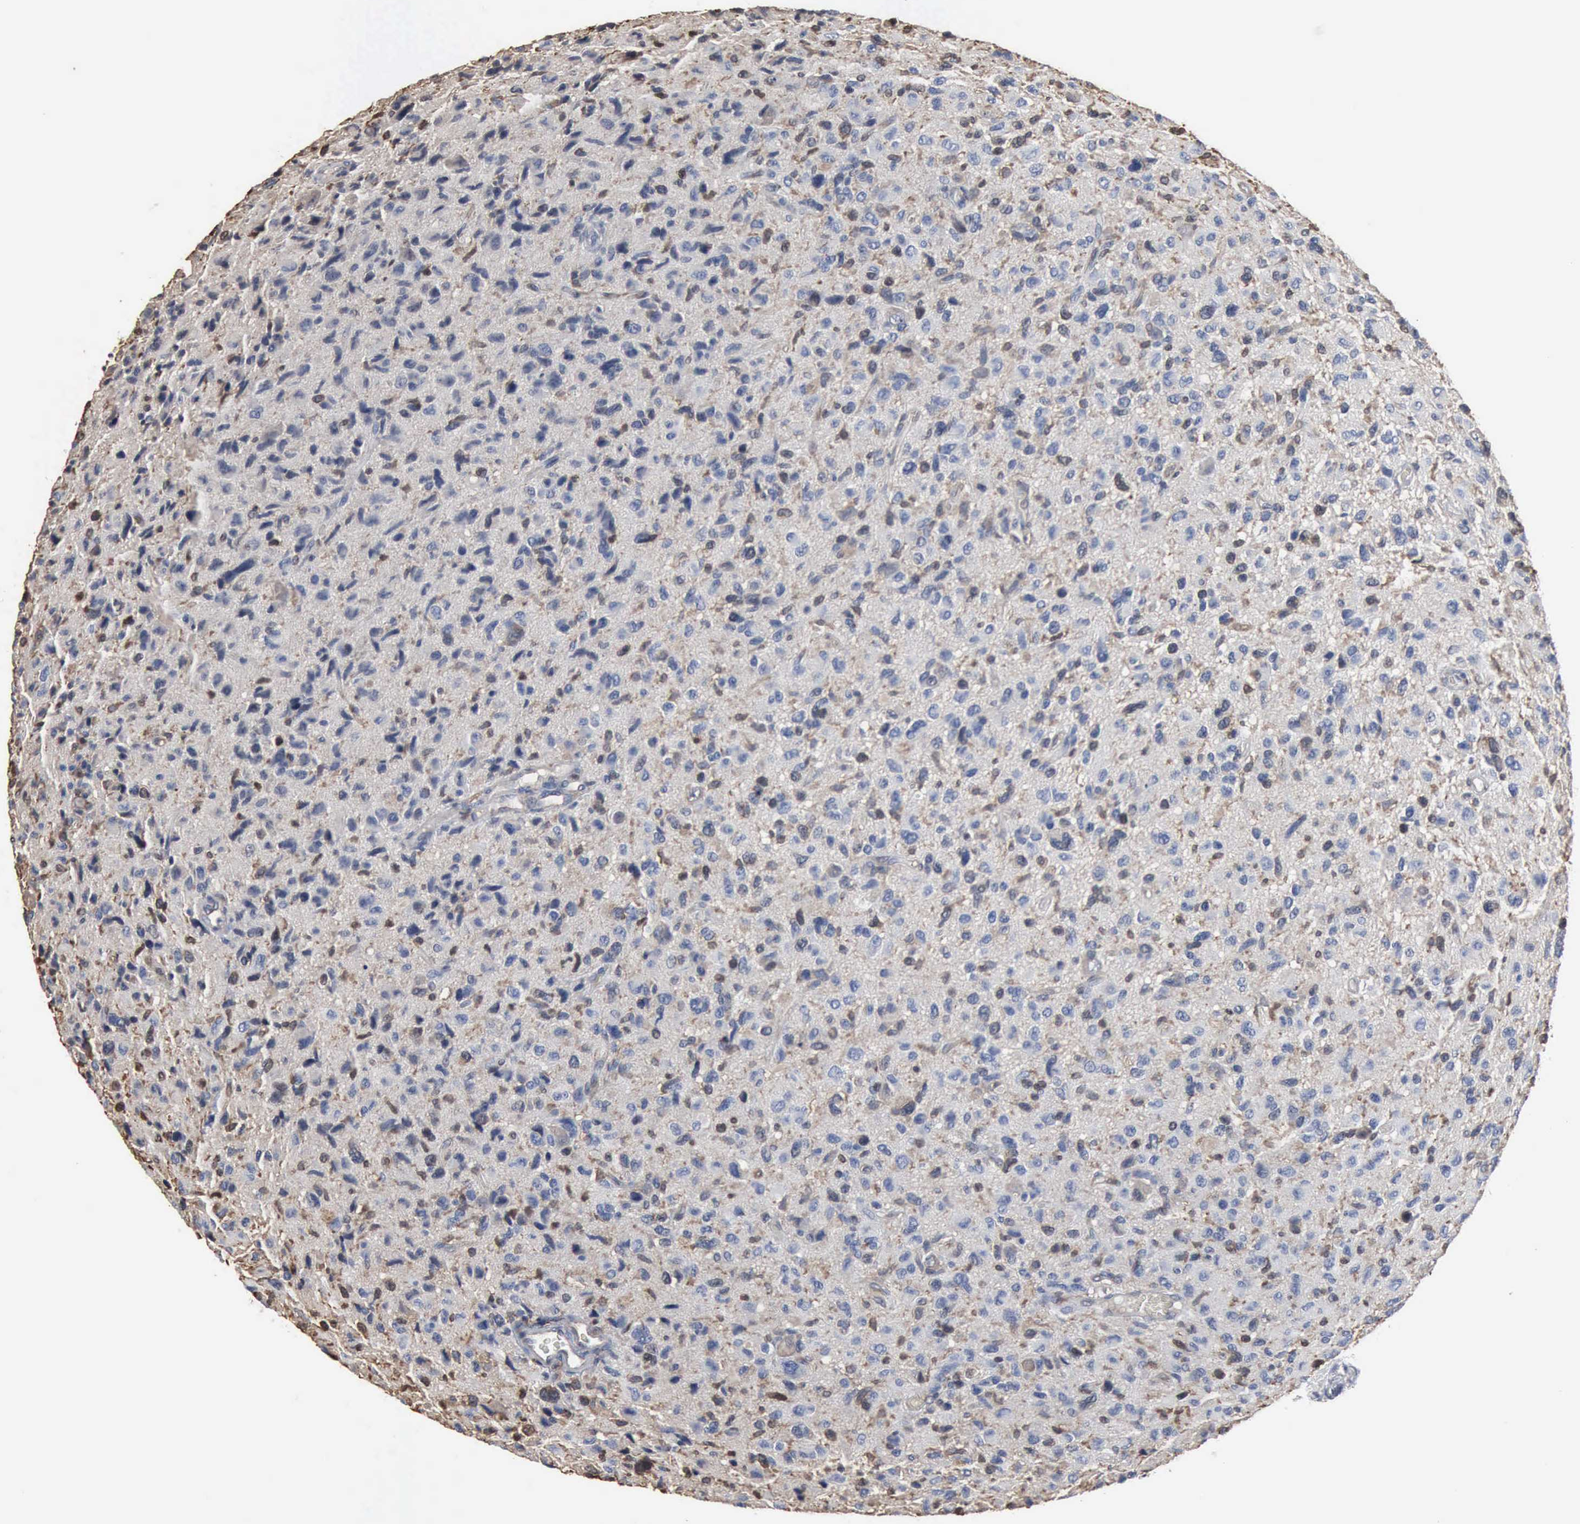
{"staining": {"intensity": "weak", "quantity": "25%-75%", "location": "cytoplasmic/membranous"}, "tissue": "glioma", "cell_type": "Tumor cells", "image_type": "cancer", "snomed": [{"axis": "morphology", "description": "Glioma, malignant, High grade"}, {"axis": "topography", "description": "Brain"}], "caption": "Approximately 25%-75% of tumor cells in human glioma display weak cytoplasmic/membranous protein staining as visualized by brown immunohistochemical staining.", "gene": "FSCN1", "patient": {"sex": "female", "age": 60}}